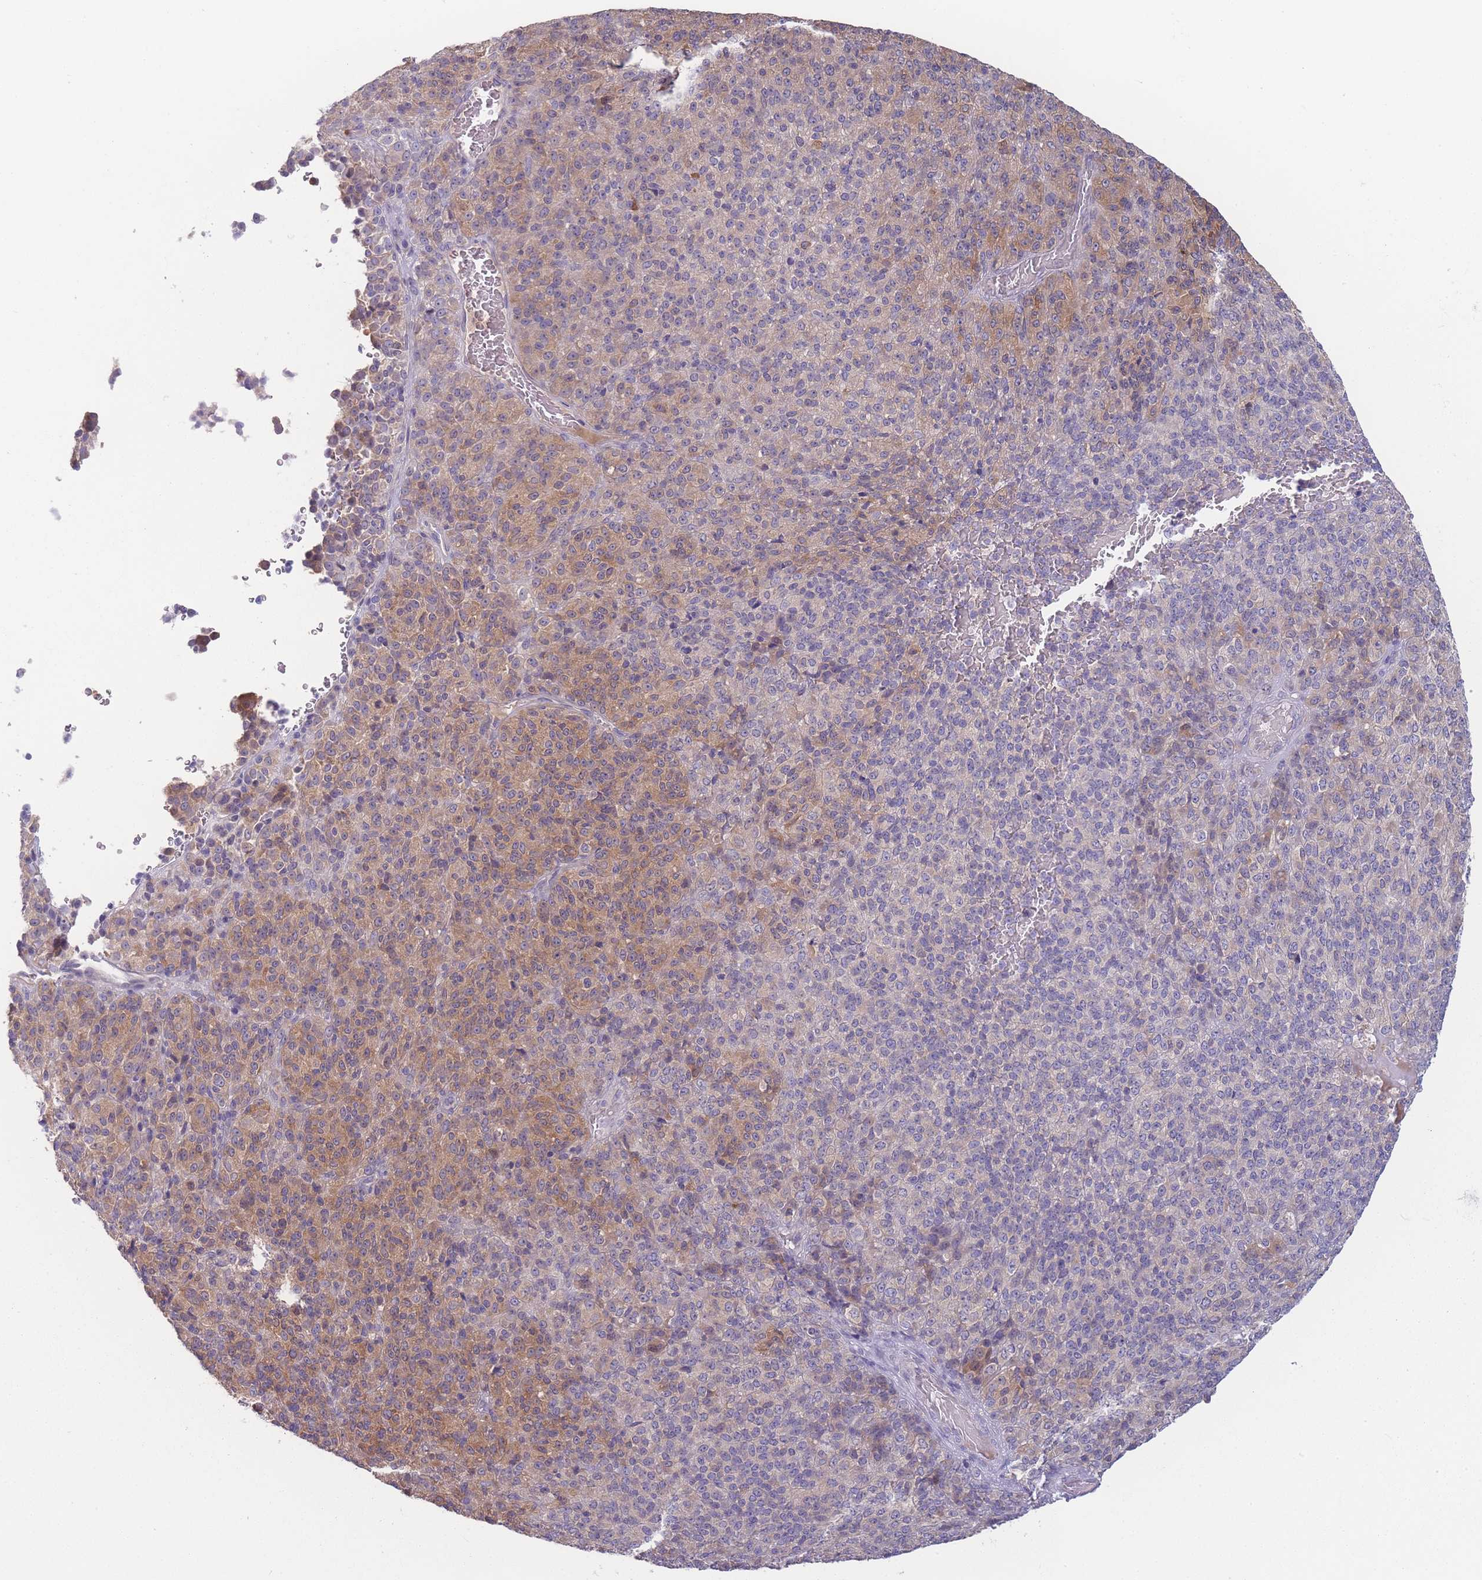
{"staining": {"intensity": "moderate", "quantity": "25%-75%", "location": "cytoplasmic/membranous"}, "tissue": "melanoma", "cell_type": "Tumor cells", "image_type": "cancer", "snomed": [{"axis": "morphology", "description": "Malignant melanoma, Metastatic site"}, {"axis": "topography", "description": "Brain"}], "caption": "A medium amount of moderate cytoplasmic/membranous expression is appreciated in about 25%-75% of tumor cells in malignant melanoma (metastatic site) tissue. Nuclei are stained in blue.", "gene": "SPHKAP", "patient": {"sex": "female", "age": 56}}